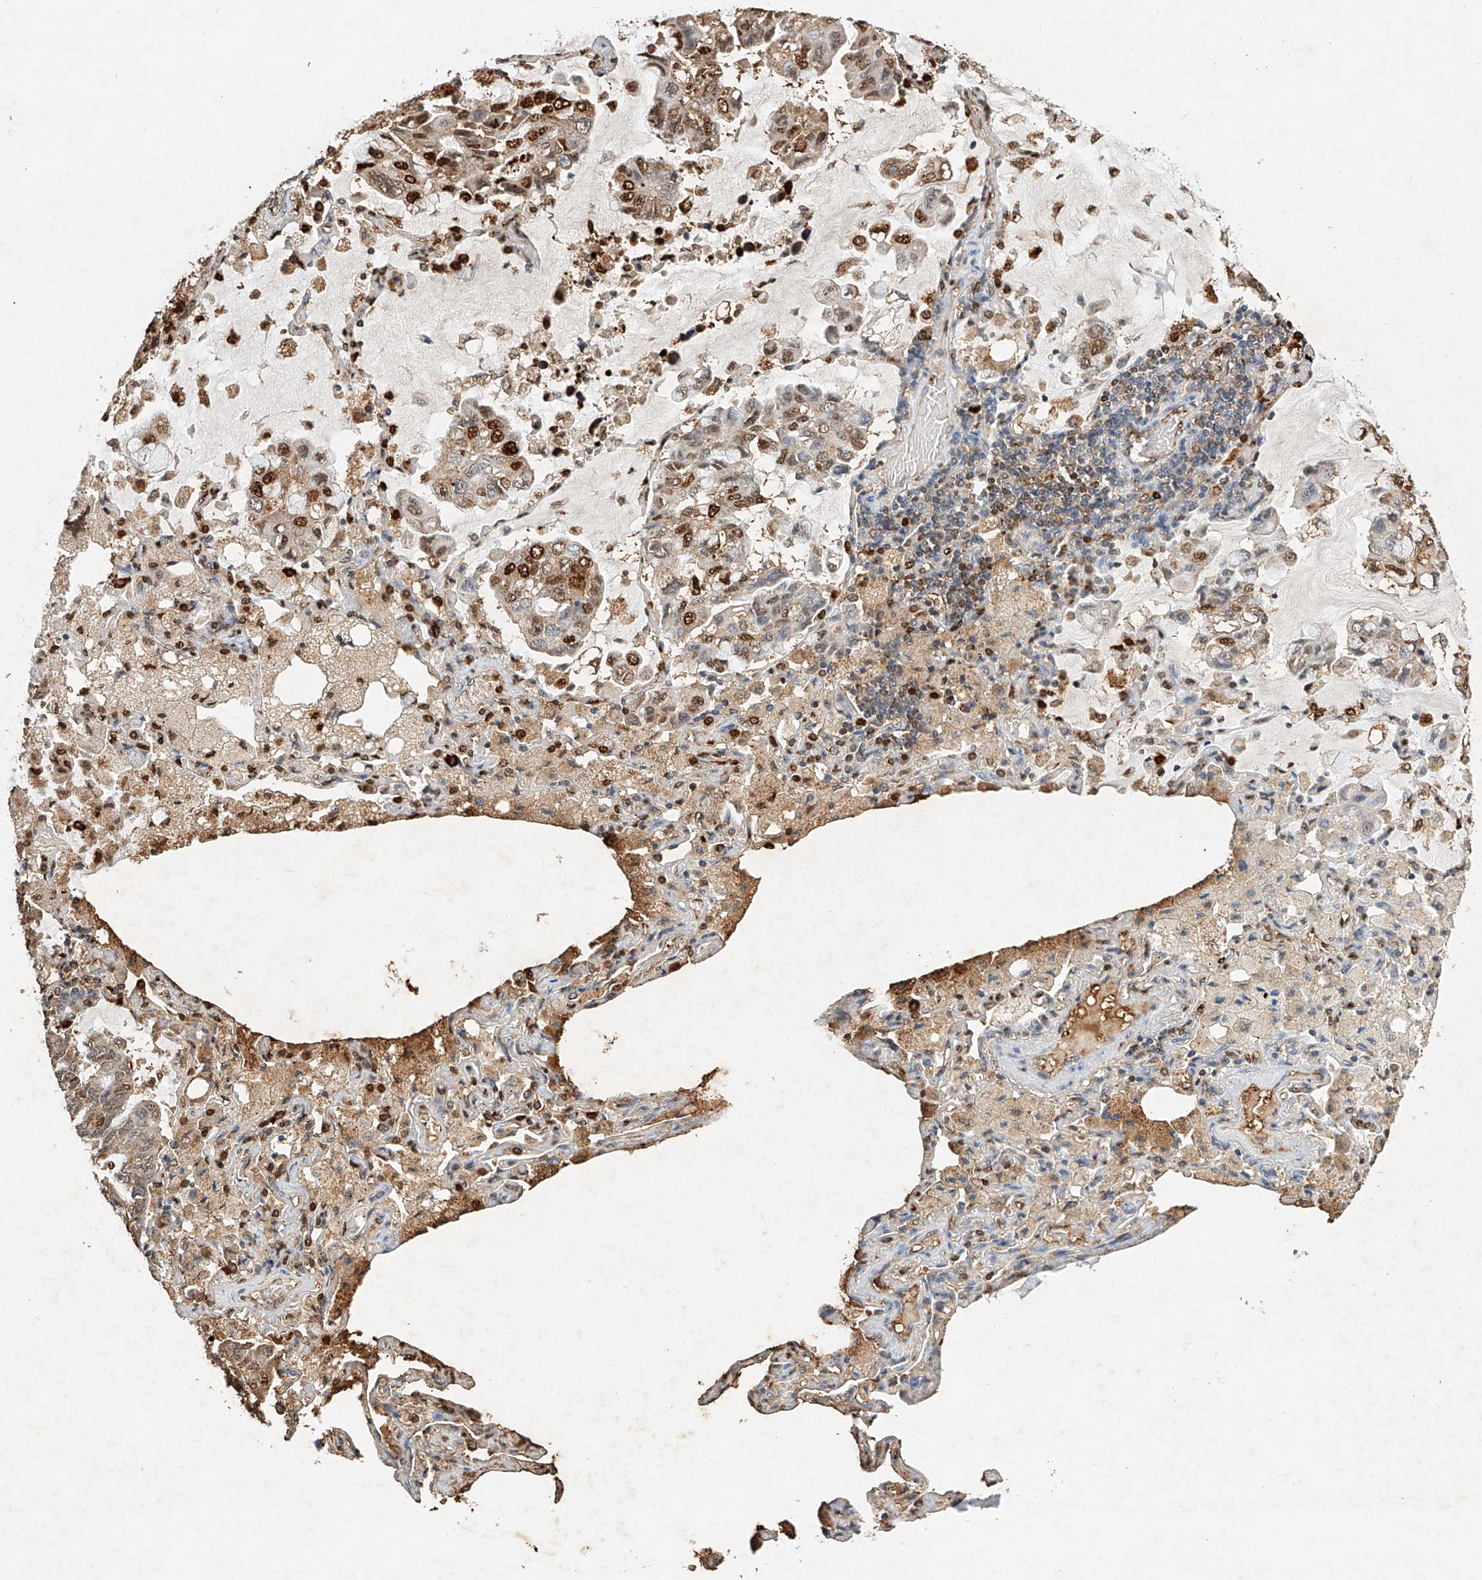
{"staining": {"intensity": "strong", "quantity": "25%-75%", "location": "cytoplasmic/membranous,nuclear"}, "tissue": "lung cancer", "cell_type": "Tumor cells", "image_type": "cancer", "snomed": [{"axis": "morphology", "description": "Adenocarcinoma, NOS"}, {"axis": "topography", "description": "Lung"}], "caption": "Human adenocarcinoma (lung) stained with a protein marker exhibits strong staining in tumor cells.", "gene": "CTDP1", "patient": {"sex": "male", "age": 64}}